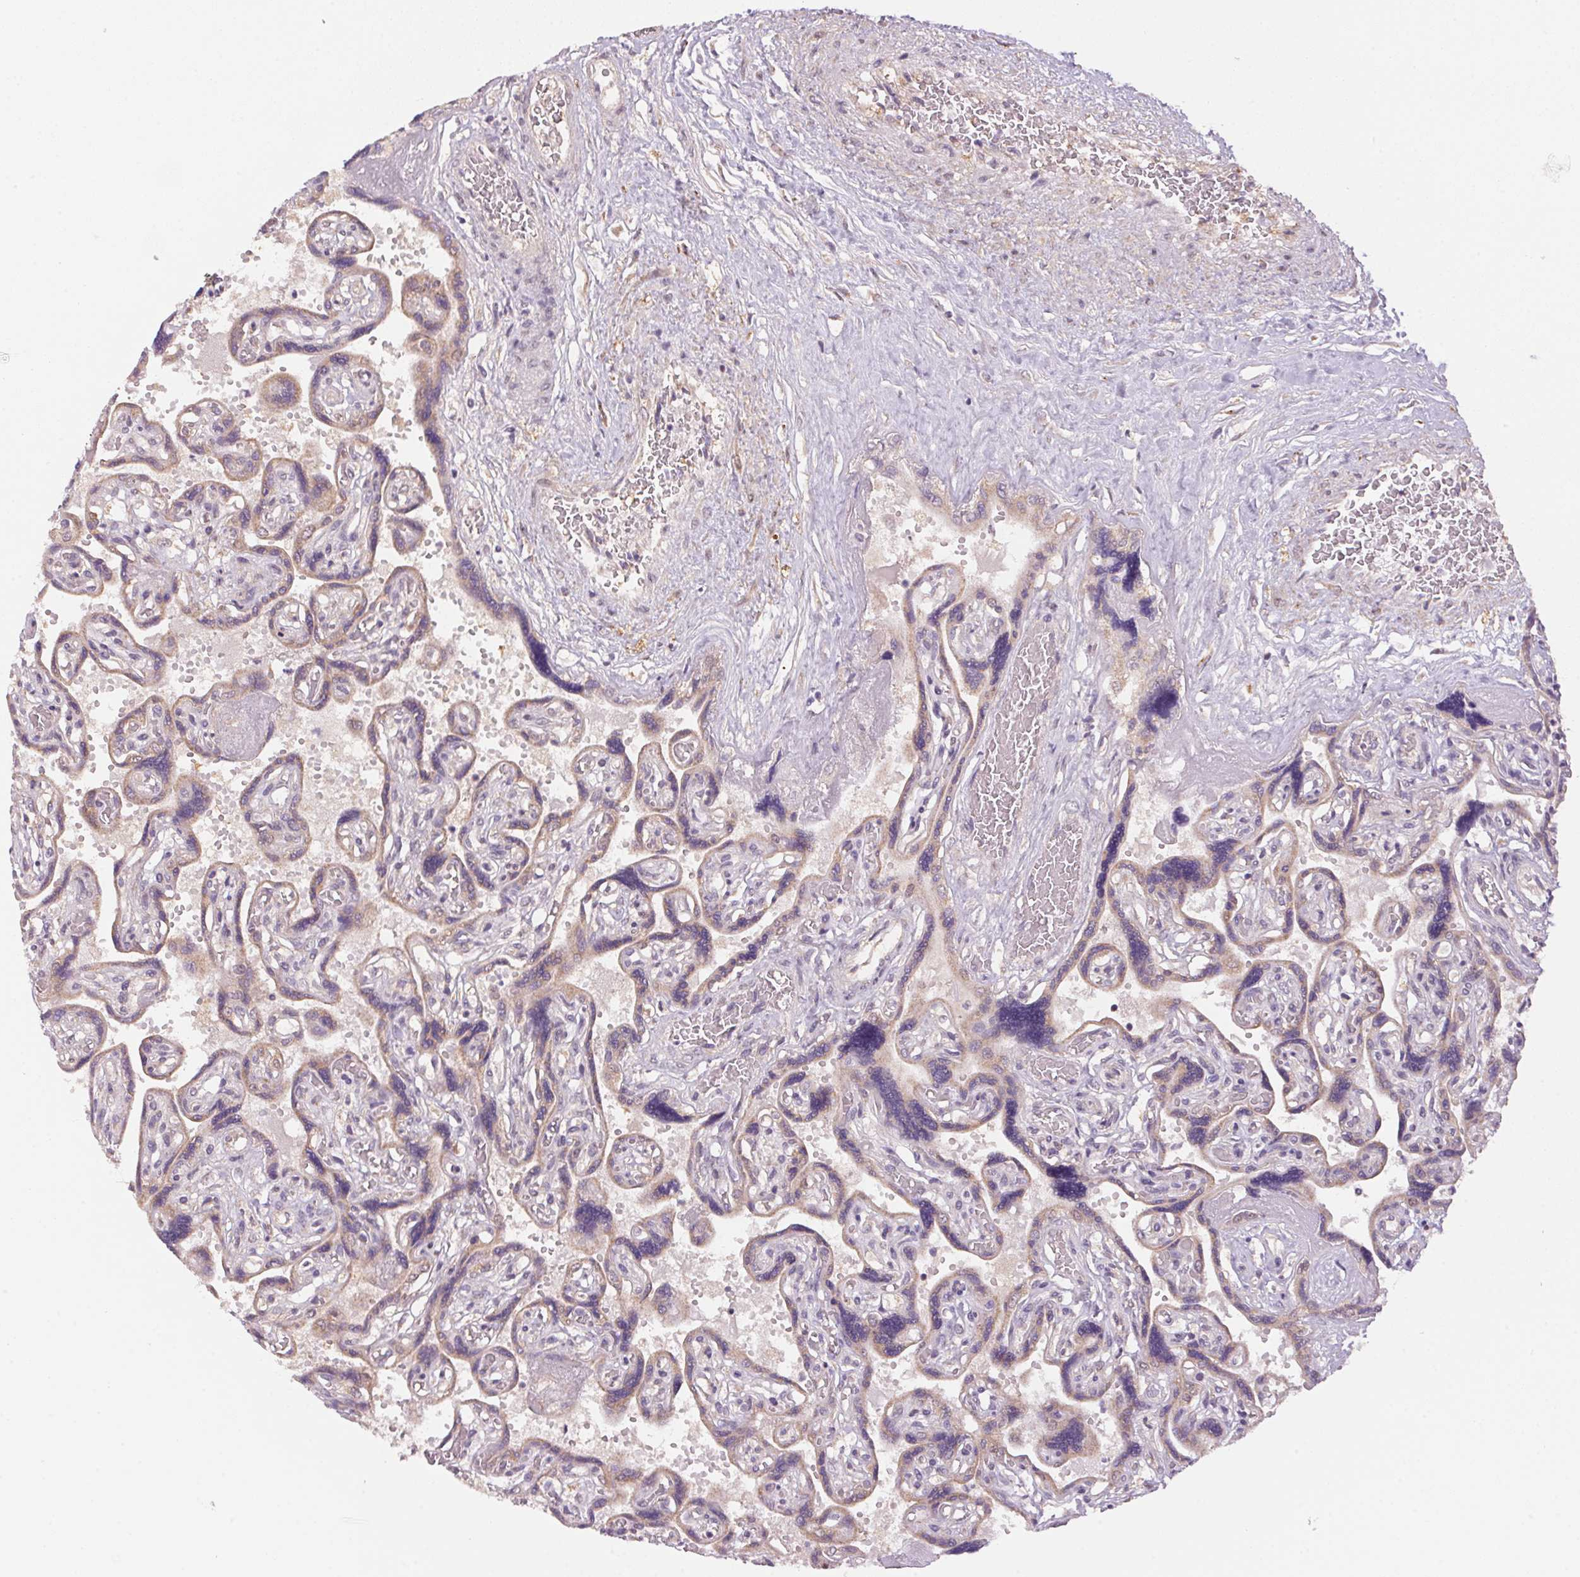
{"staining": {"intensity": "weak", "quantity": "25%-75%", "location": "cytoplasmic/membranous"}, "tissue": "placenta", "cell_type": "Decidual cells", "image_type": "normal", "snomed": [{"axis": "morphology", "description": "Normal tissue, NOS"}, {"axis": "topography", "description": "Placenta"}], "caption": "Decidual cells show low levels of weak cytoplasmic/membranous positivity in about 25%-75% of cells in normal human placenta.", "gene": "ADH5", "patient": {"sex": "female", "age": 32}}